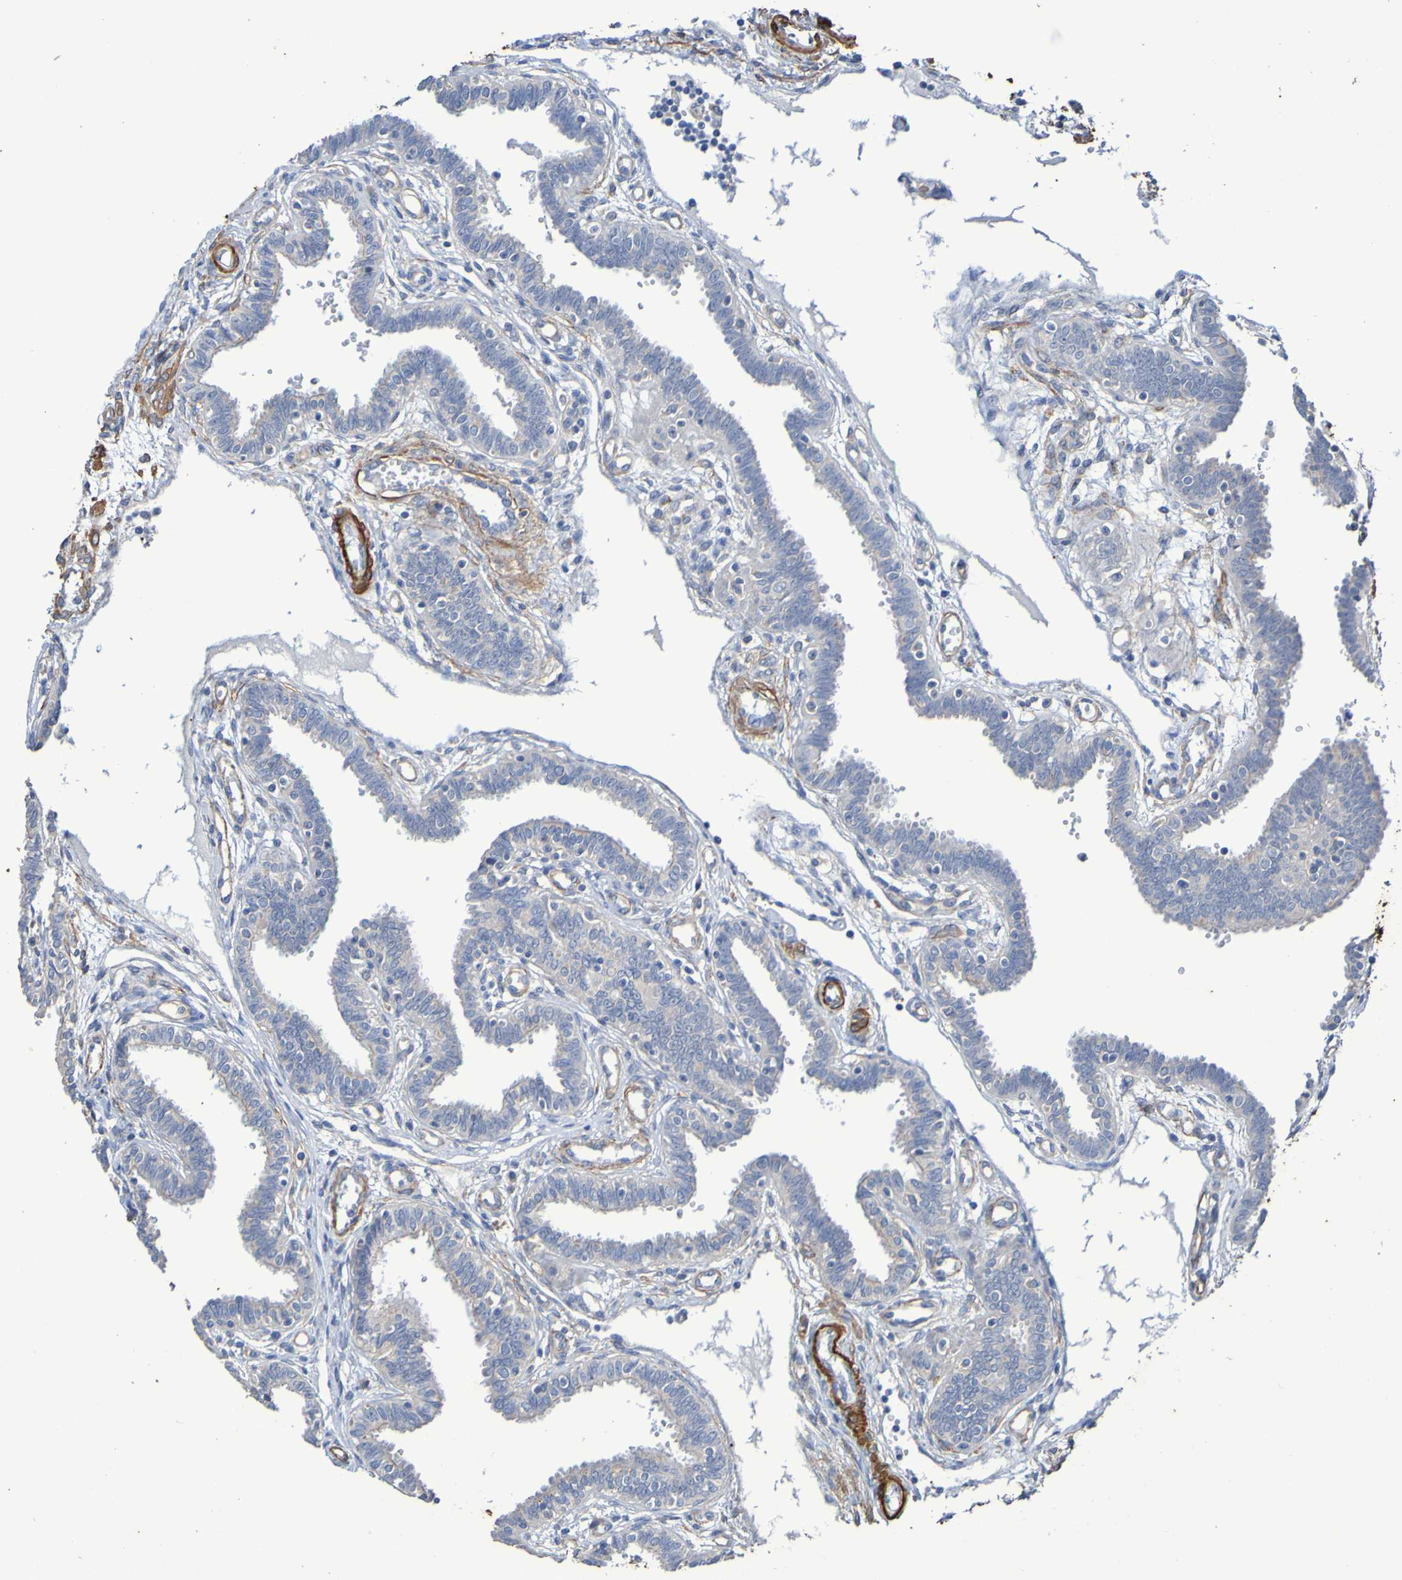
{"staining": {"intensity": "weak", "quantity": "25%-75%", "location": "cytoplasmic/membranous"}, "tissue": "fallopian tube", "cell_type": "Glandular cells", "image_type": "normal", "snomed": [{"axis": "morphology", "description": "Normal tissue, NOS"}, {"axis": "topography", "description": "Fallopian tube"}], "caption": "Immunohistochemical staining of normal fallopian tube reveals 25%-75% levels of weak cytoplasmic/membranous protein expression in about 25%-75% of glandular cells. The protein of interest is shown in brown color, while the nuclei are stained blue.", "gene": "SRPRB", "patient": {"sex": "female", "age": 32}}